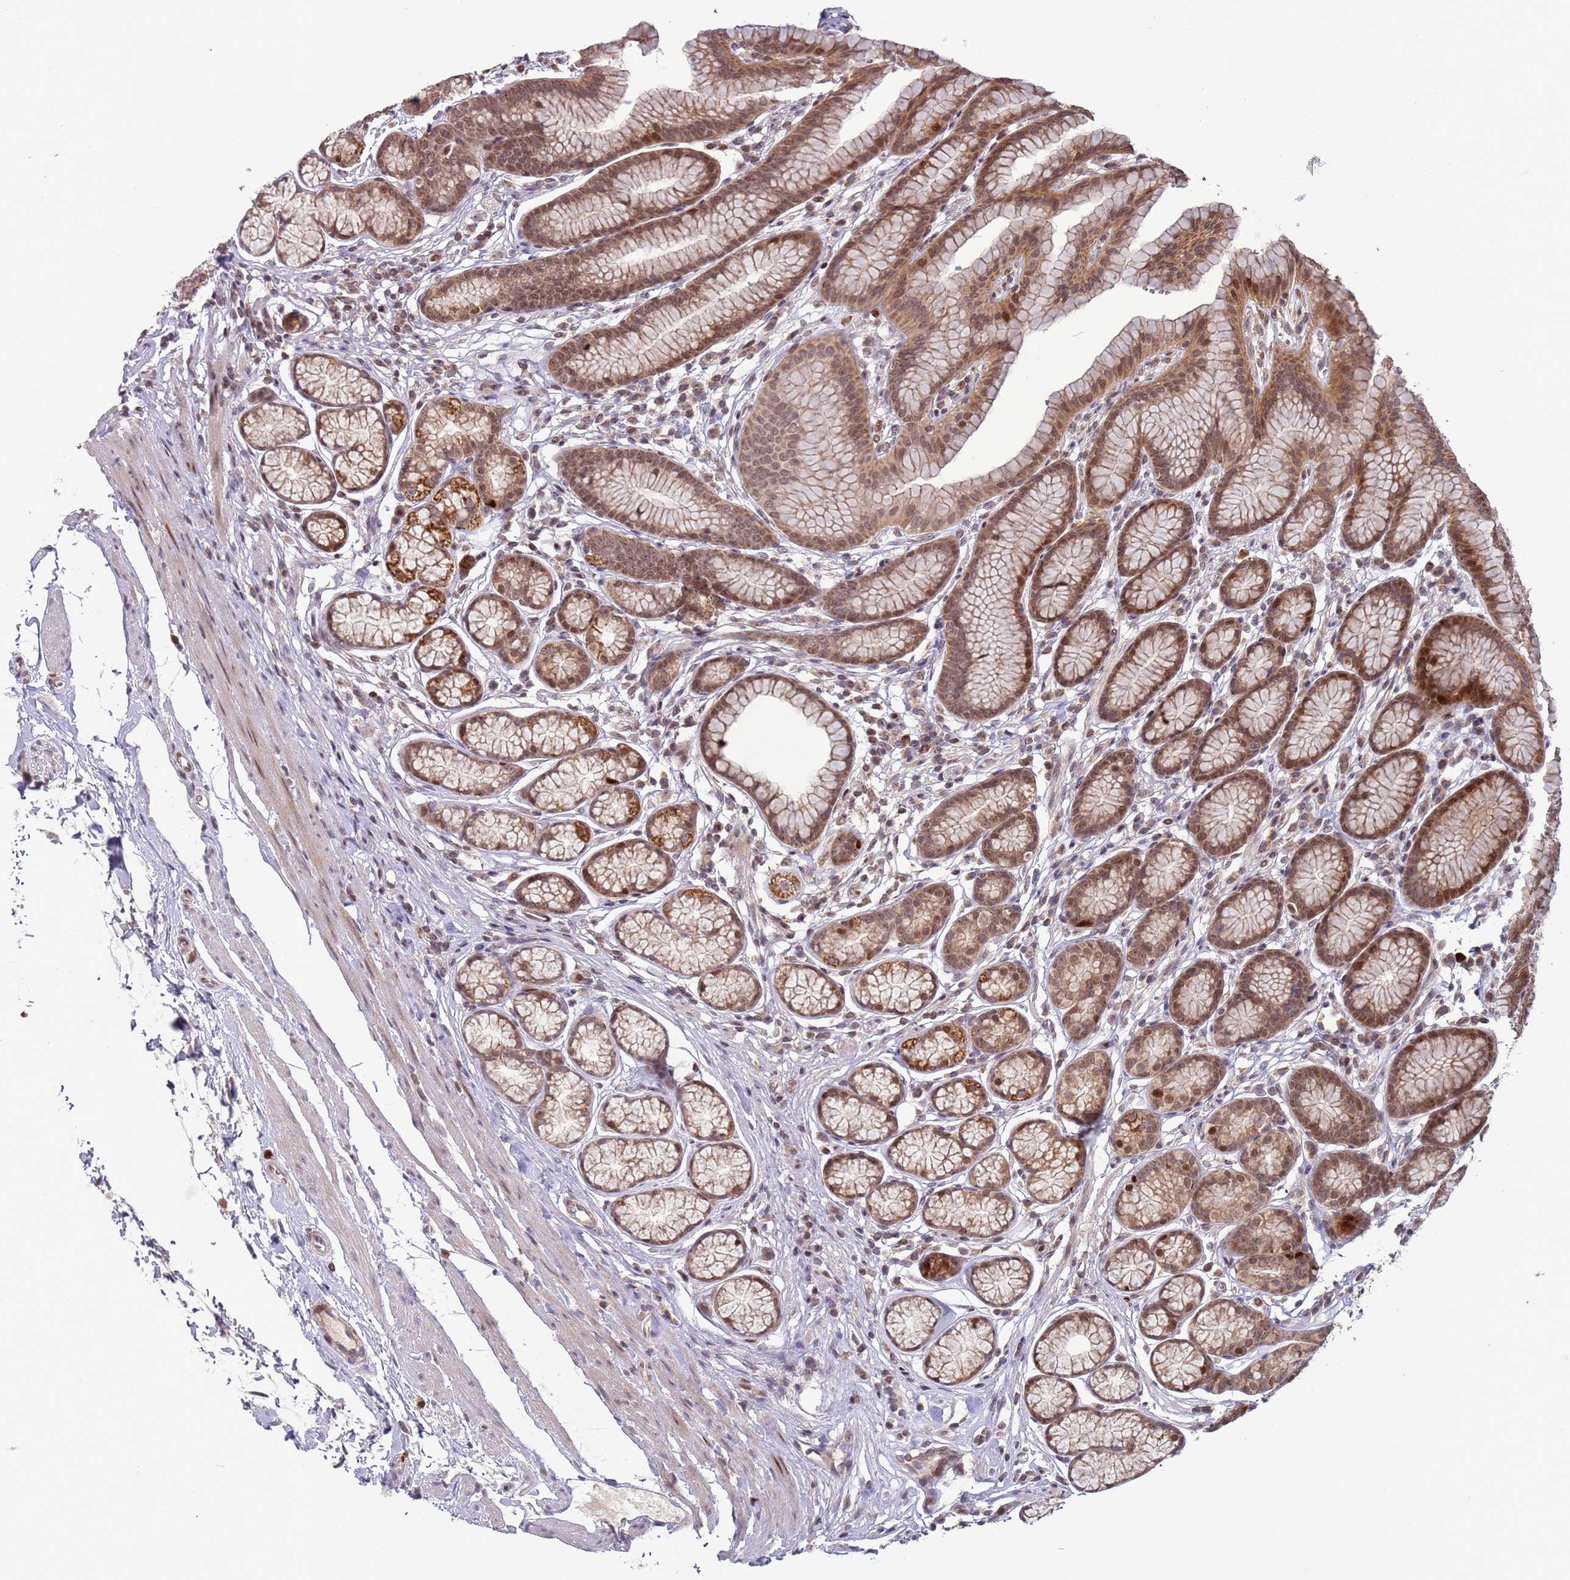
{"staining": {"intensity": "strong", "quantity": "25%-75%", "location": "cytoplasmic/membranous,nuclear"}, "tissue": "stomach", "cell_type": "Glandular cells", "image_type": "normal", "snomed": [{"axis": "morphology", "description": "Normal tissue, NOS"}, {"axis": "topography", "description": "Stomach"}], "caption": "A photomicrograph showing strong cytoplasmic/membranous,nuclear staining in about 25%-75% of glandular cells in benign stomach, as visualized by brown immunohistochemical staining.", "gene": "RCOR2", "patient": {"sex": "male", "age": 42}}